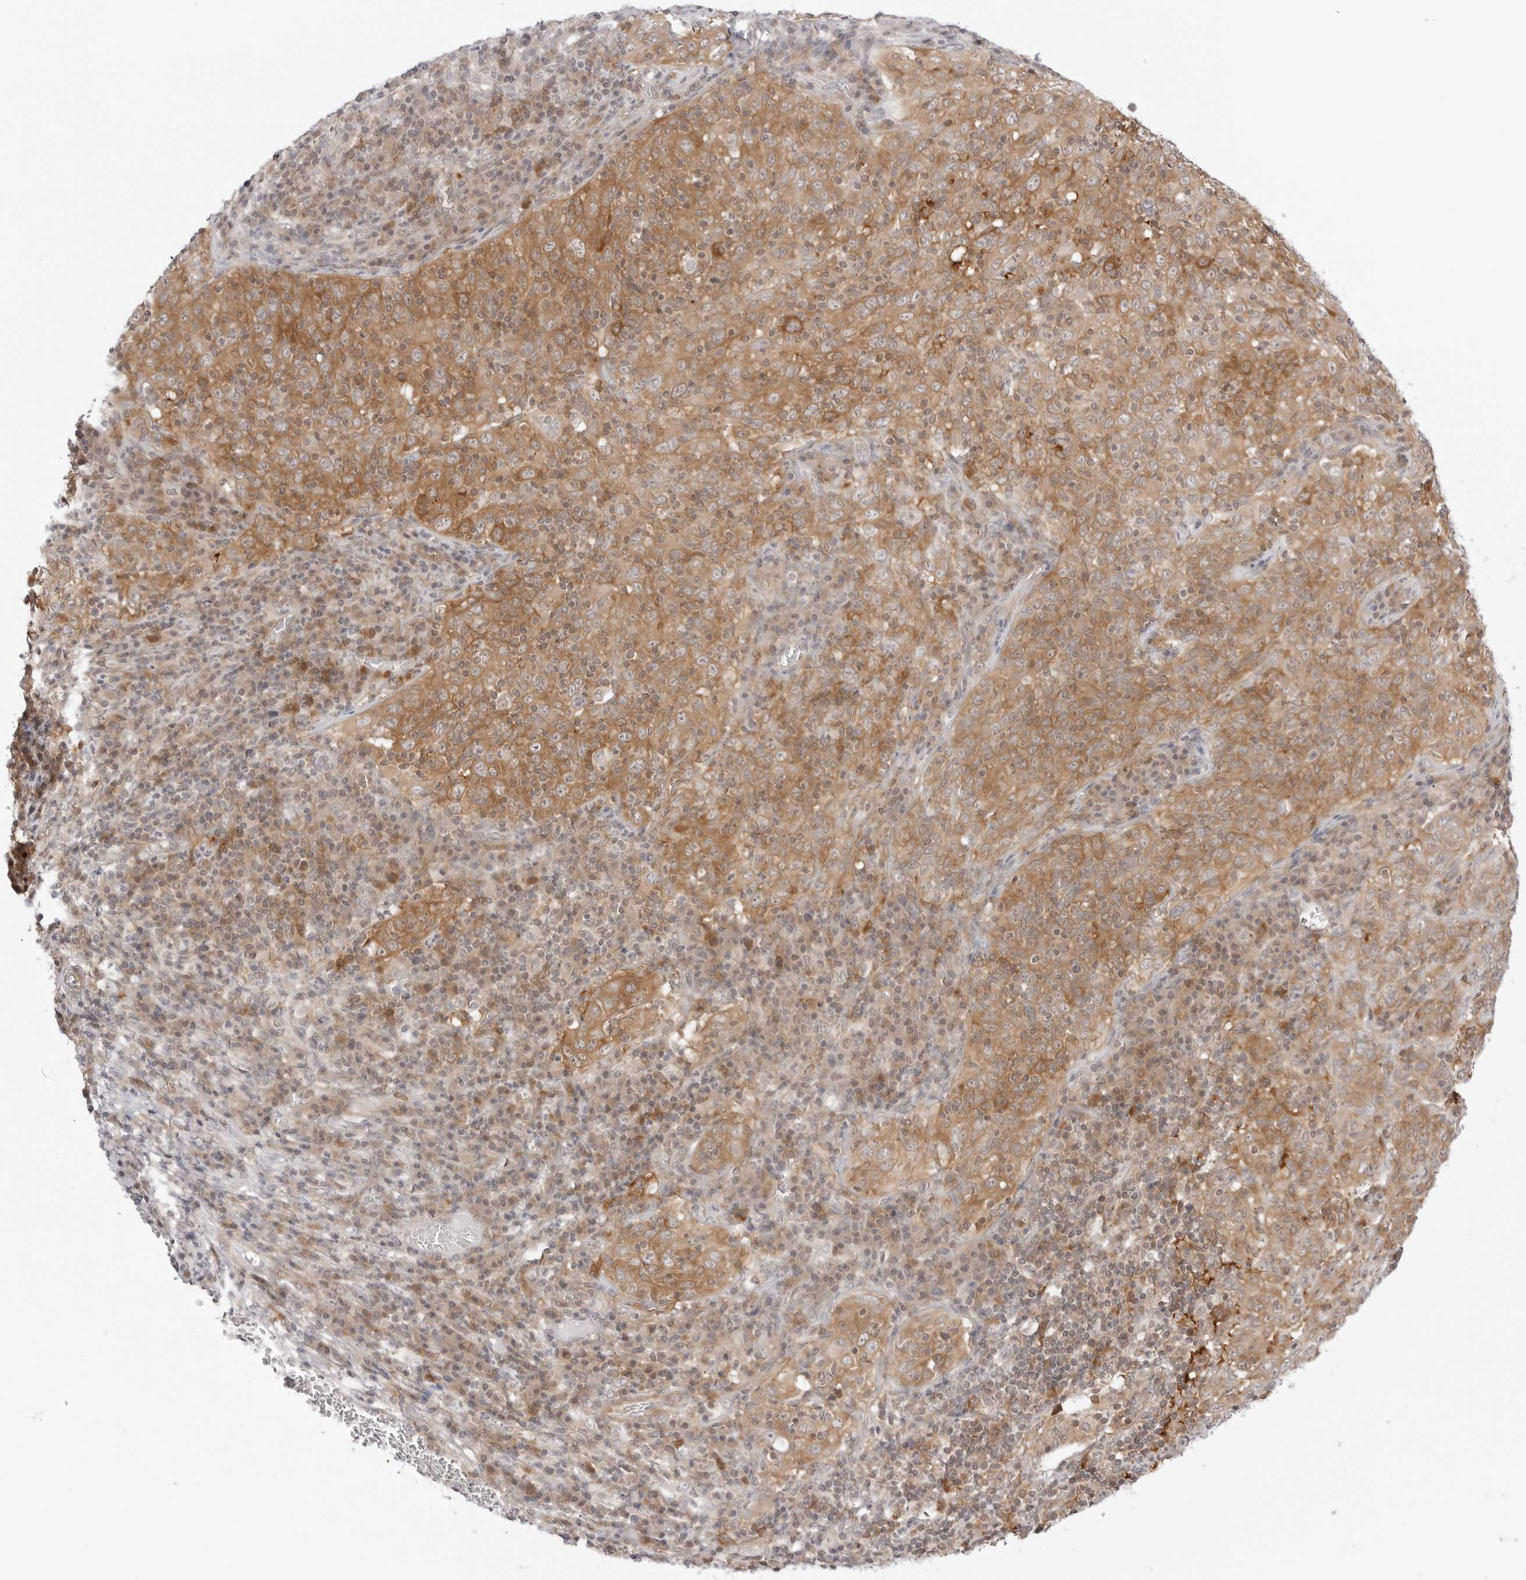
{"staining": {"intensity": "moderate", "quantity": ">75%", "location": "cytoplasmic/membranous"}, "tissue": "cervical cancer", "cell_type": "Tumor cells", "image_type": "cancer", "snomed": [{"axis": "morphology", "description": "Squamous cell carcinoma, NOS"}, {"axis": "topography", "description": "Cervix"}], "caption": "High-power microscopy captured an IHC micrograph of cervical cancer (squamous cell carcinoma), revealing moderate cytoplasmic/membranous positivity in approximately >75% of tumor cells.", "gene": "NUDC", "patient": {"sex": "female", "age": 46}}